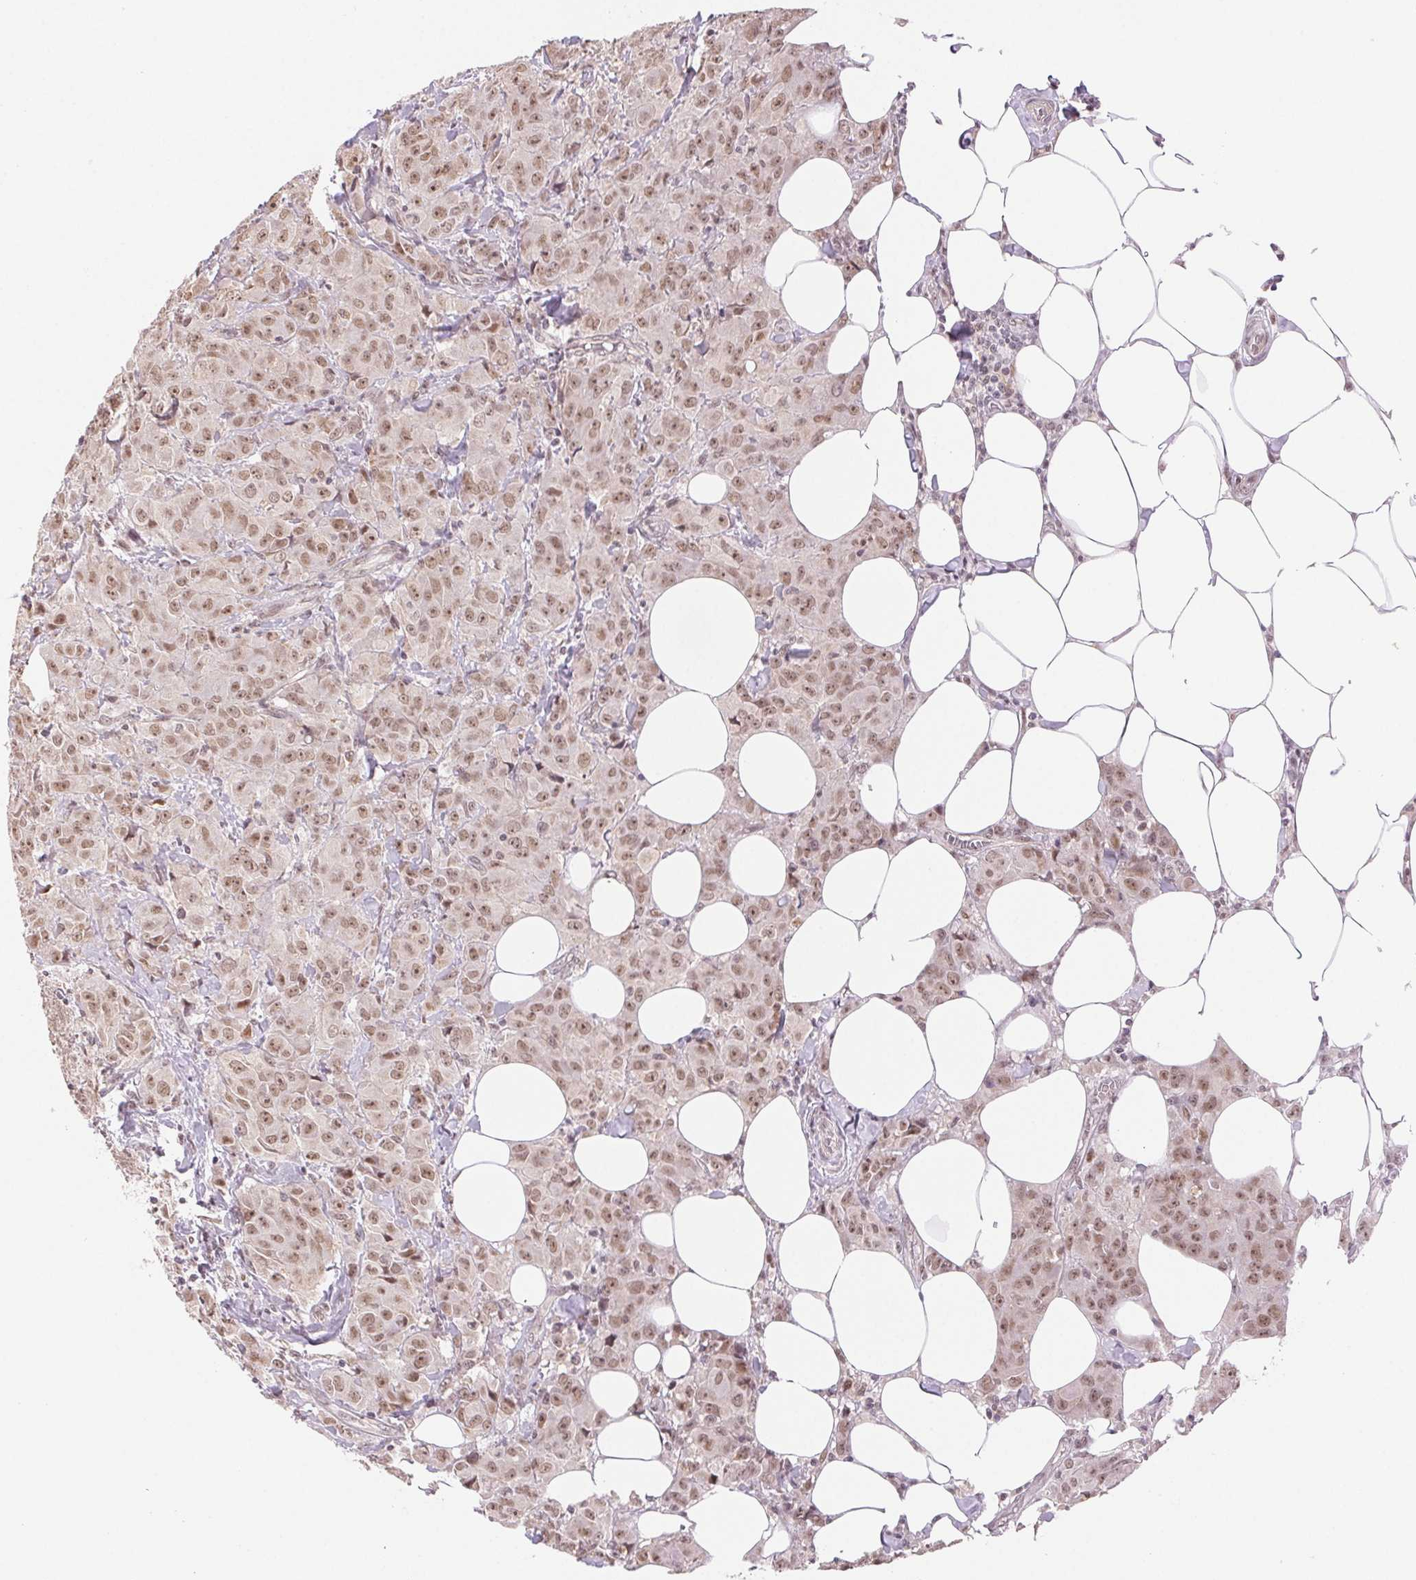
{"staining": {"intensity": "moderate", "quantity": ">75%", "location": "nuclear"}, "tissue": "breast cancer", "cell_type": "Tumor cells", "image_type": "cancer", "snomed": [{"axis": "morphology", "description": "Normal tissue, NOS"}, {"axis": "morphology", "description": "Duct carcinoma"}, {"axis": "topography", "description": "Breast"}], "caption": "Immunohistochemical staining of breast cancer (invasive ductal carcinoma) shows medium levels of moderate nuclear positivity in approximately >75% of tumor cells.", "gene": "GRHL3", "patient": {"sex": "female", "age": 43}}